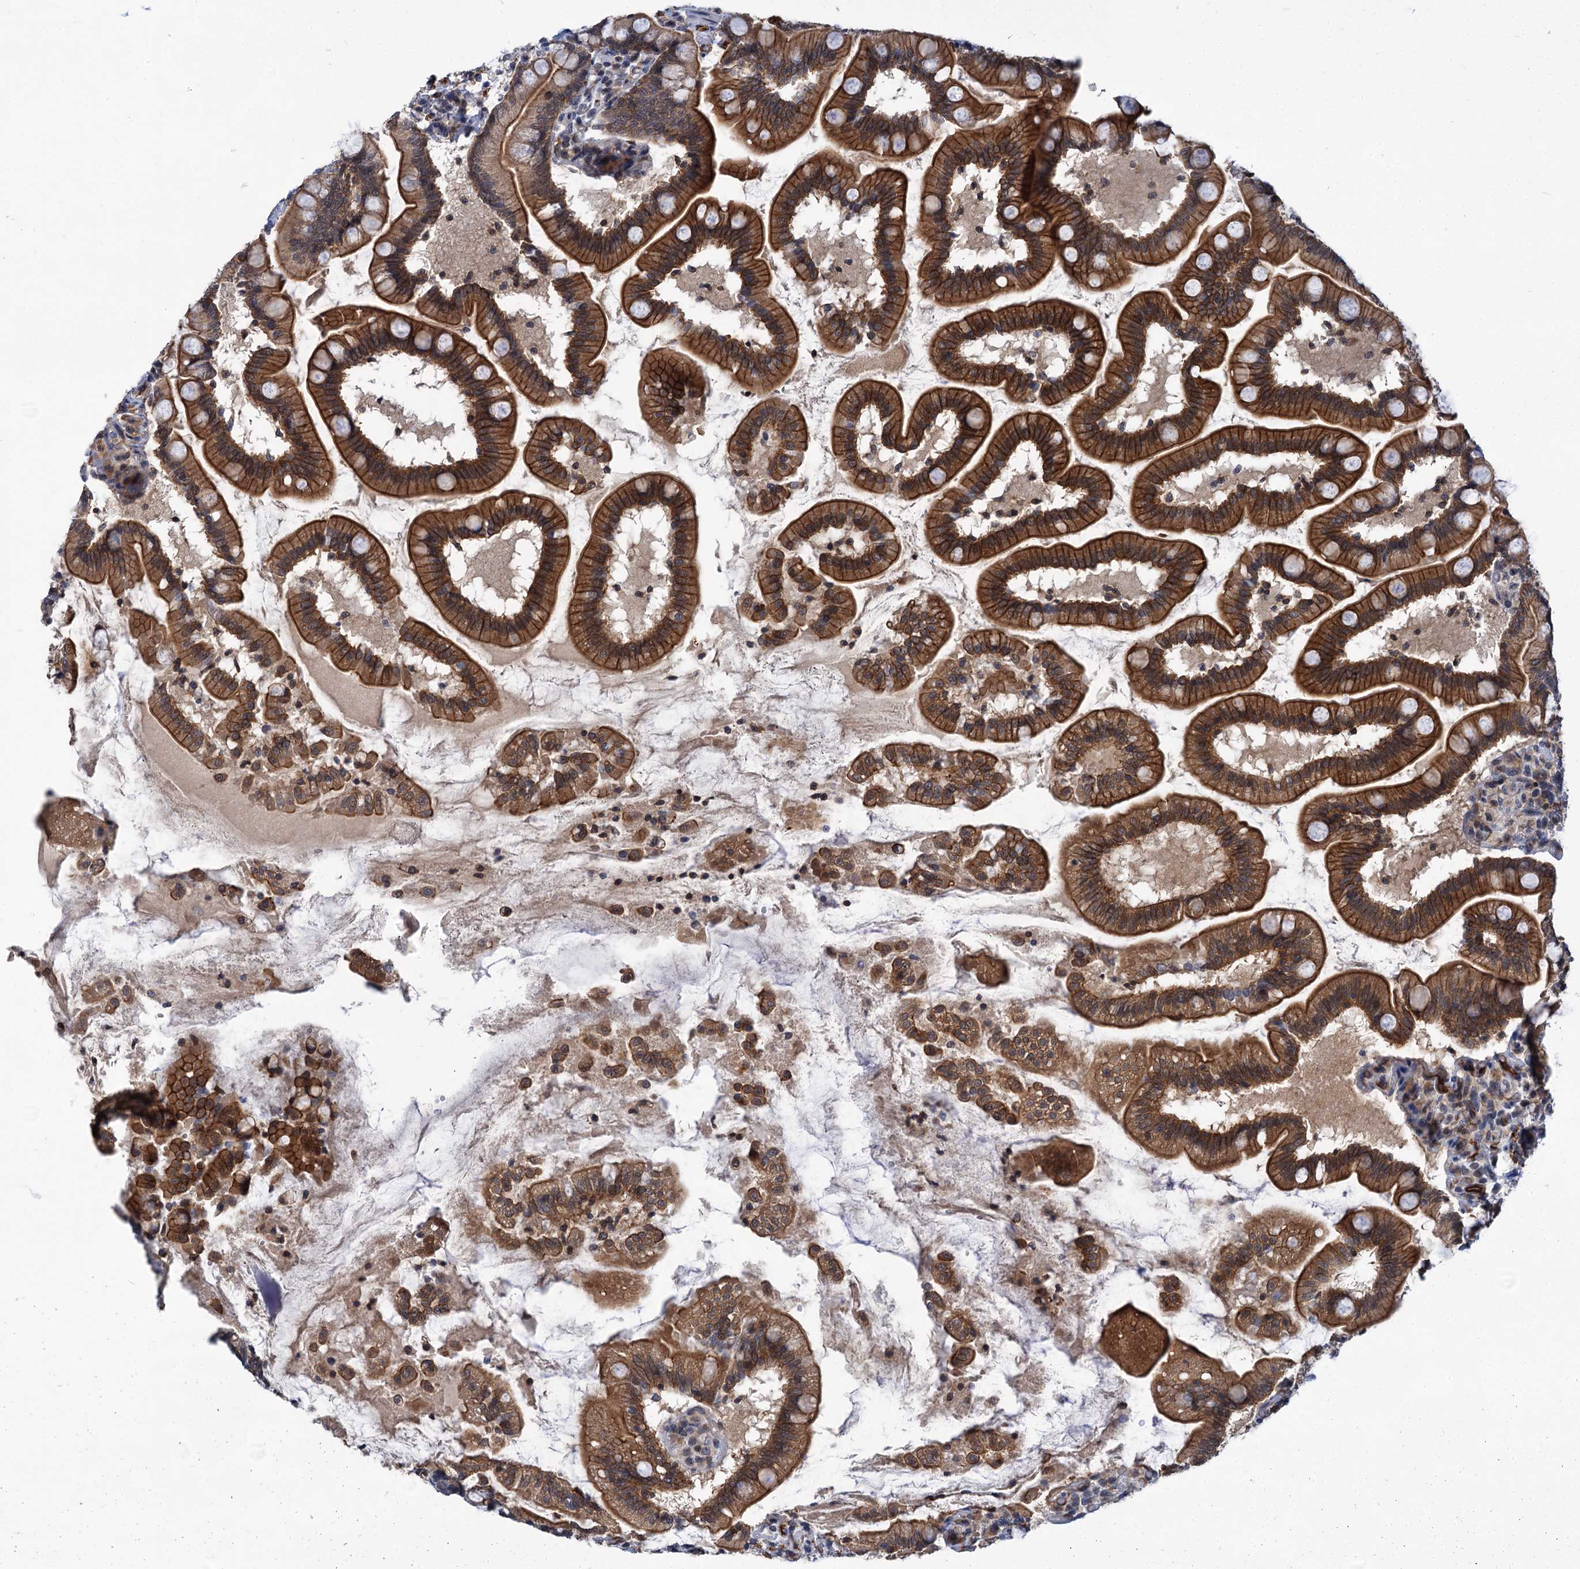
{"staining": {"intensity": "strong", "quantity": ">75%", "location": "cytoplasmic/membranous"}, "tissue": "small intestine", "cell_type": "Glandular cells", "image_type": "normal", "snomed": [{"axis": "morphology", "description": "Normal tissue, NOS"}, {"axis": "topography", "description": "Small intestine"}], "caption": "Small intestine stained for a protein (brown) demonstrates strong cytoplasmic/membranous positive staining in approximately >75% of glandular cells.", "gene": "ABLIM1", "patient": {"sex": "female", "age": 64}}